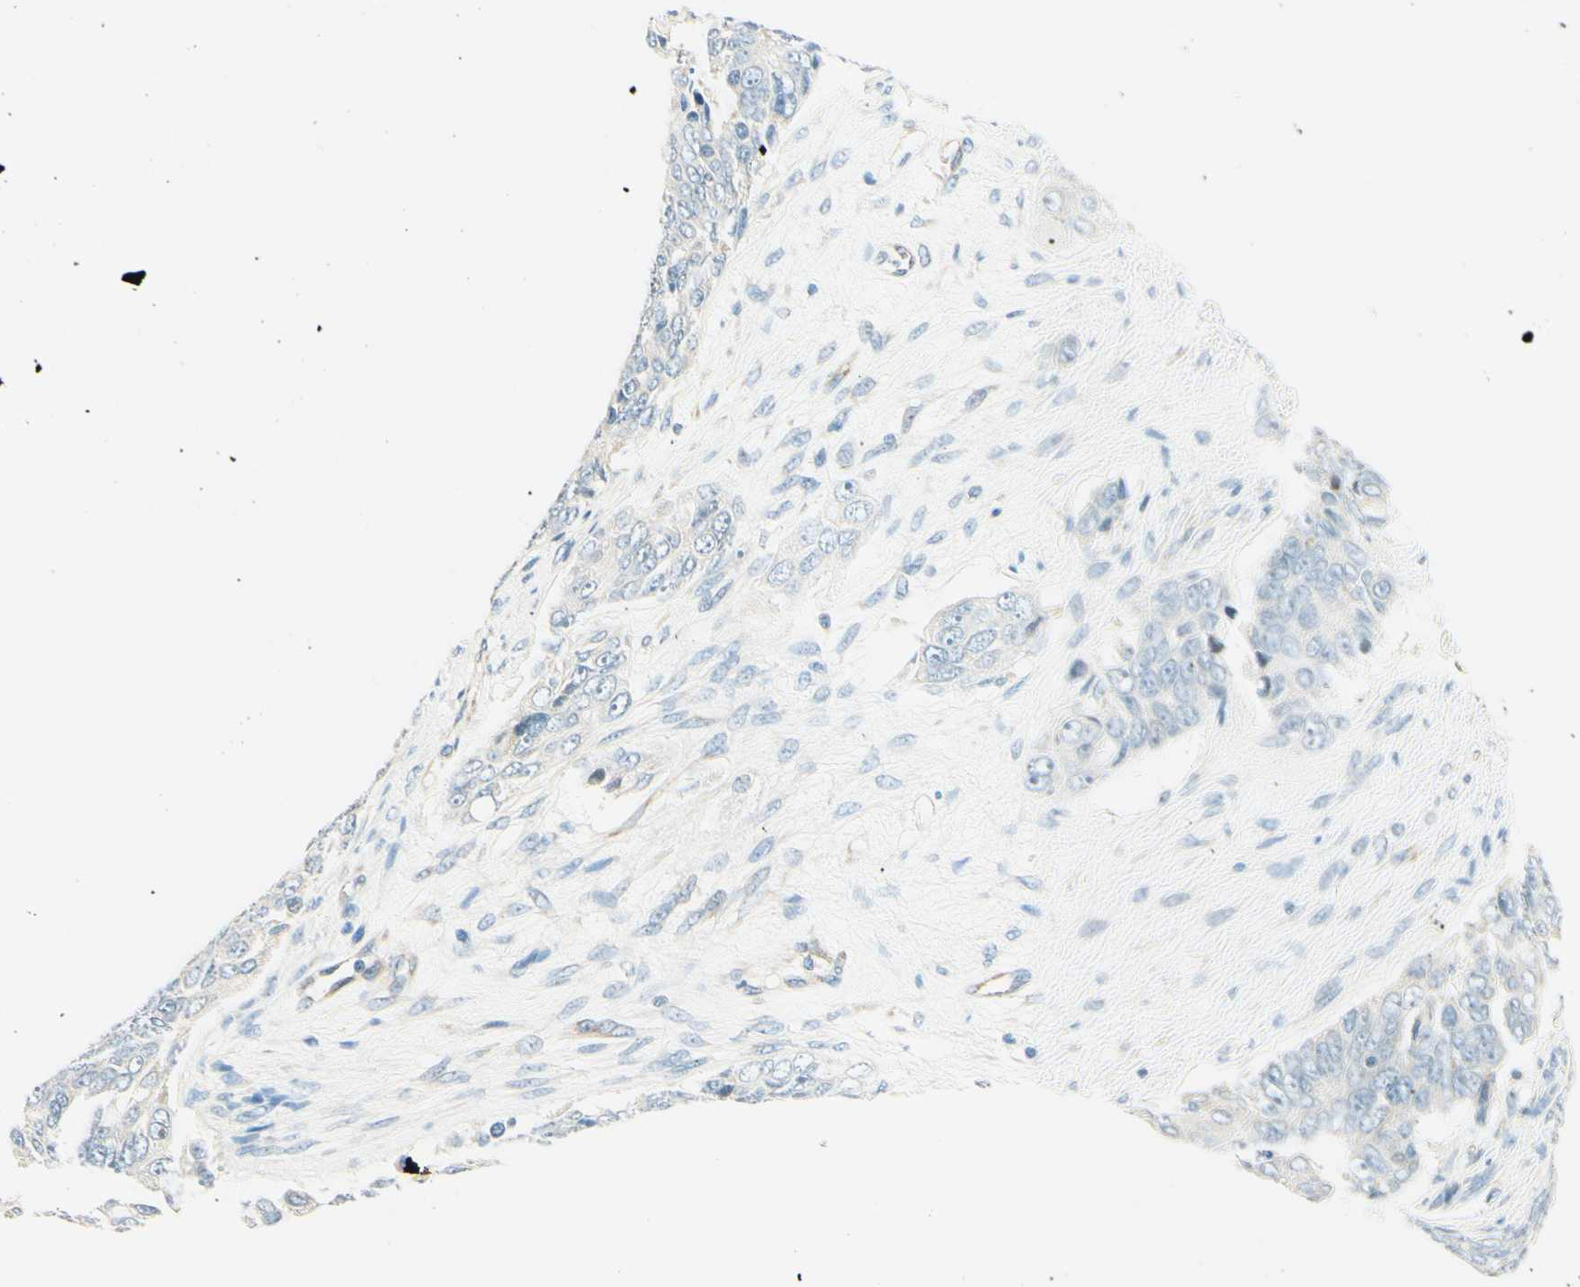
{"staining": {"intensity": "negative", "quantity": "none", "location": "none"}, "tissue": "ovarian cancer", "cell_type": "Tumor cells", "image_type": "cancer", "snomed": [{"axis": "morphology", "description": "Carcinoma, endometroid"}, {"axis": "topography", "description": "Ovary"}], "caption": "Immunohistochemistry image of human ovarian cancer (endometroid carcinoma) stained for a protein (brown), which displays no positivity in tumor cells.", "gene": "TAOK2", "patient": {"sex": "female", "age": 51}}